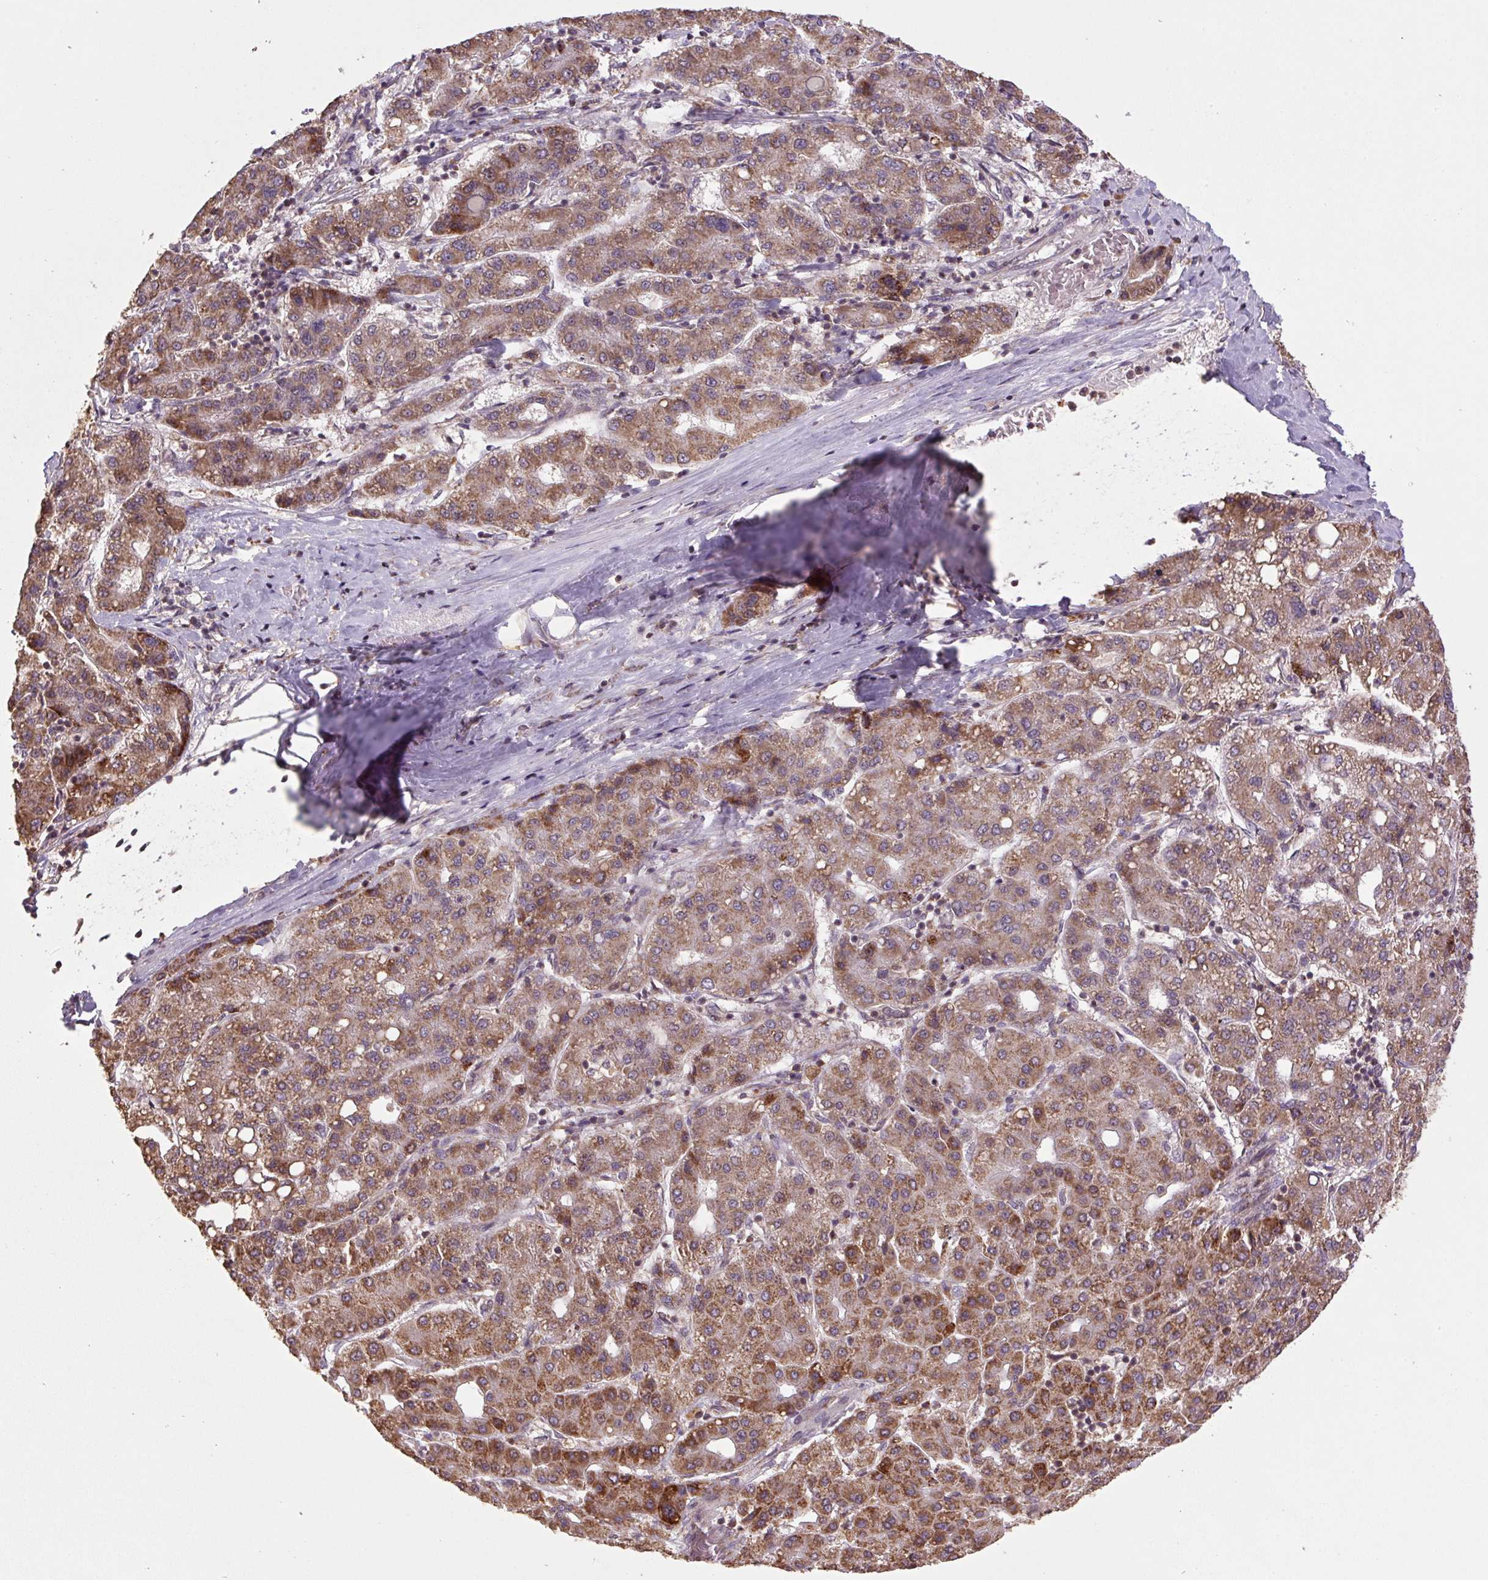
{"staining": {"intensity": "moderate", "quantity": ">75%", "location": "cytoplasmic/membranous"}, "tissue": "liver cancer", "cell_type": "Tumor cells", "image_type": "cancer", "snomed": [{"axis": "morphology", "description": "Carcinoma, Hepatocellular, NOS"}, {"axis": "topography", "description": "Liver"}], "caption": "Tumor cells reveal medium levels of moderate cytoplasmic/membranous positivity in approximately >75% of cells in liver cancer.", "gene": "TMEM160", "patient": {"sex": "male", "age": 65}}